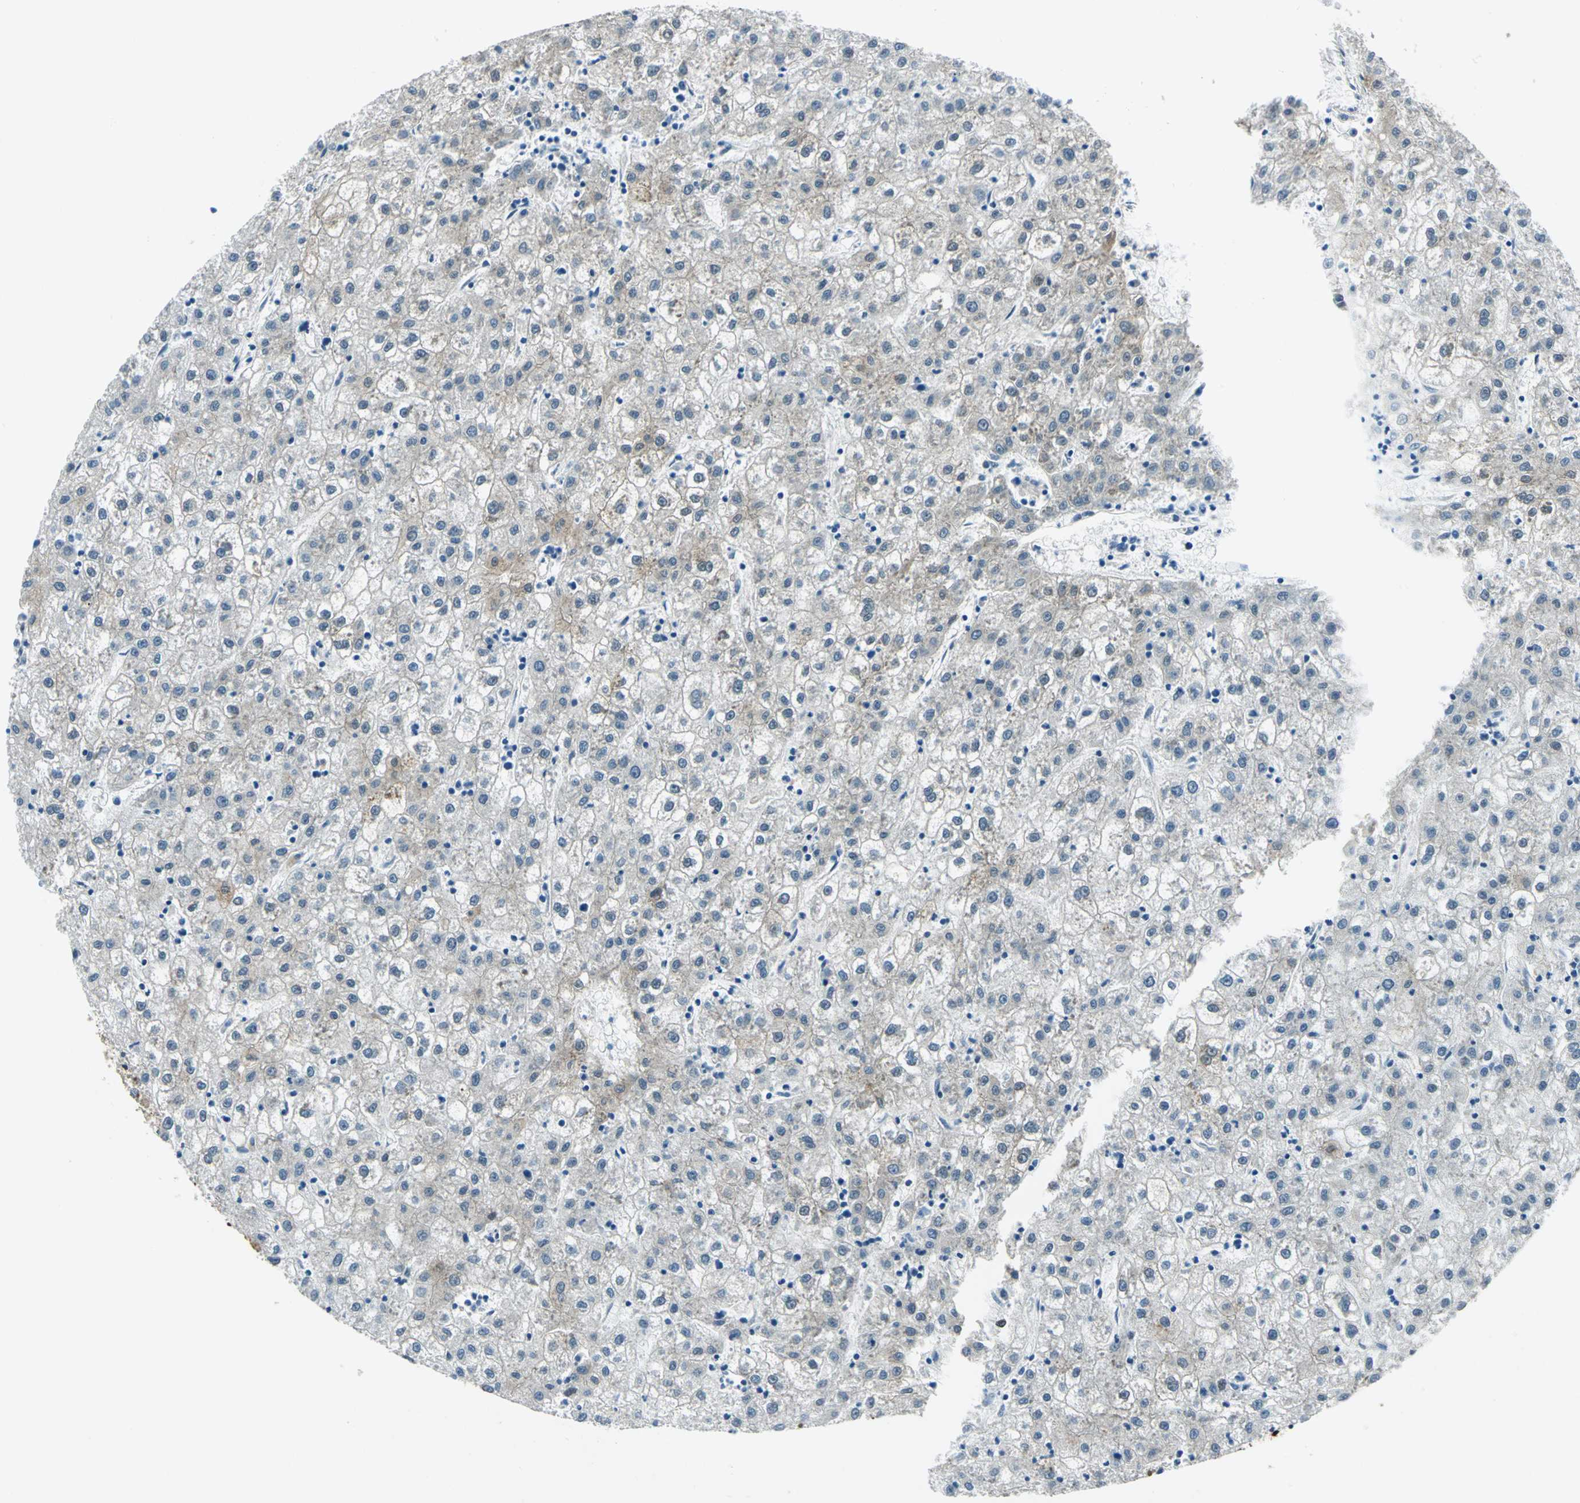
{"staining": {"intensity": "negative", "quantity": "none", "location": "none"}, "tissue": "liver cancer", "cell_type": "Tumor cells", "image_type": "cancer", "snomed": [{"axis": "morphology", "description": "Carcinoma, Hepatocellular, NOS"}, {"axis": "topography", "description": "Liver"}], "caption": "High magnification brightfield microscopy of liver hepatocellular carcinoma stained with DAB (brown) and counterstained with hematoxylin (blue): tumor cells show no significant staining.", "gene": "HSPB1", "patient": {"sex": "male", "age": 72}}